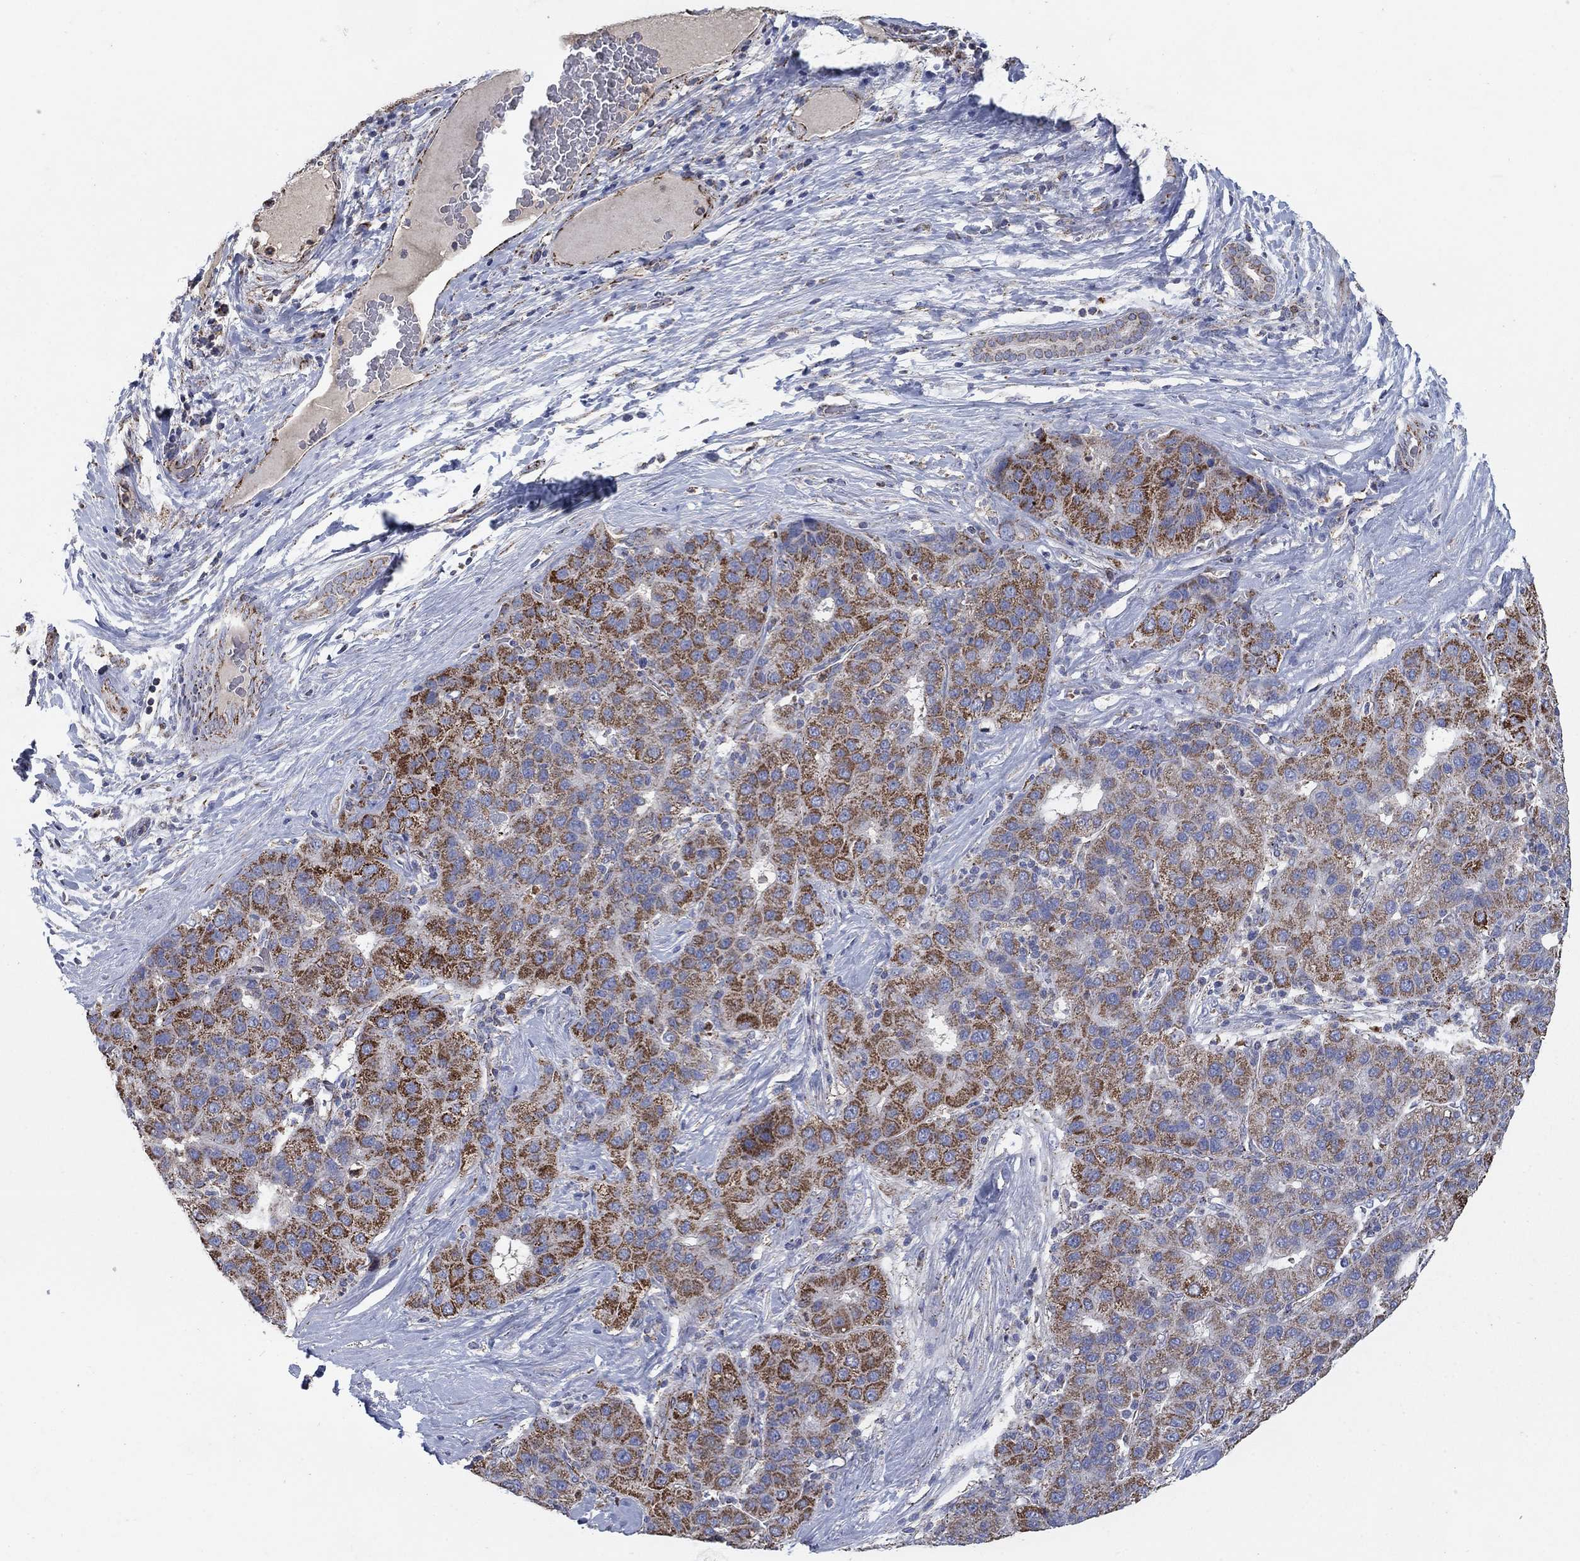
{"staining": {"intensity": "strong", "quantity": "25%-75%", "location": "cytoplasmic/membranous"}, "tissue": "liver cancer", "cell_type": "Tumor cells", "image_type": "cancer", "snomed": [{"axis": "morphology", "description": "Carcinoma, Hepatocellular, NOS"}, {"axis": "topography", "description": "Liver"}], "caption": "This image shows IHC staining of human liver cancer, with high strong cytoplasmic/membranous positivity in about 25%-75% of tumor cells.", "gene": "PNPLA2", "patient": {"sex": "male", "age": 65}}